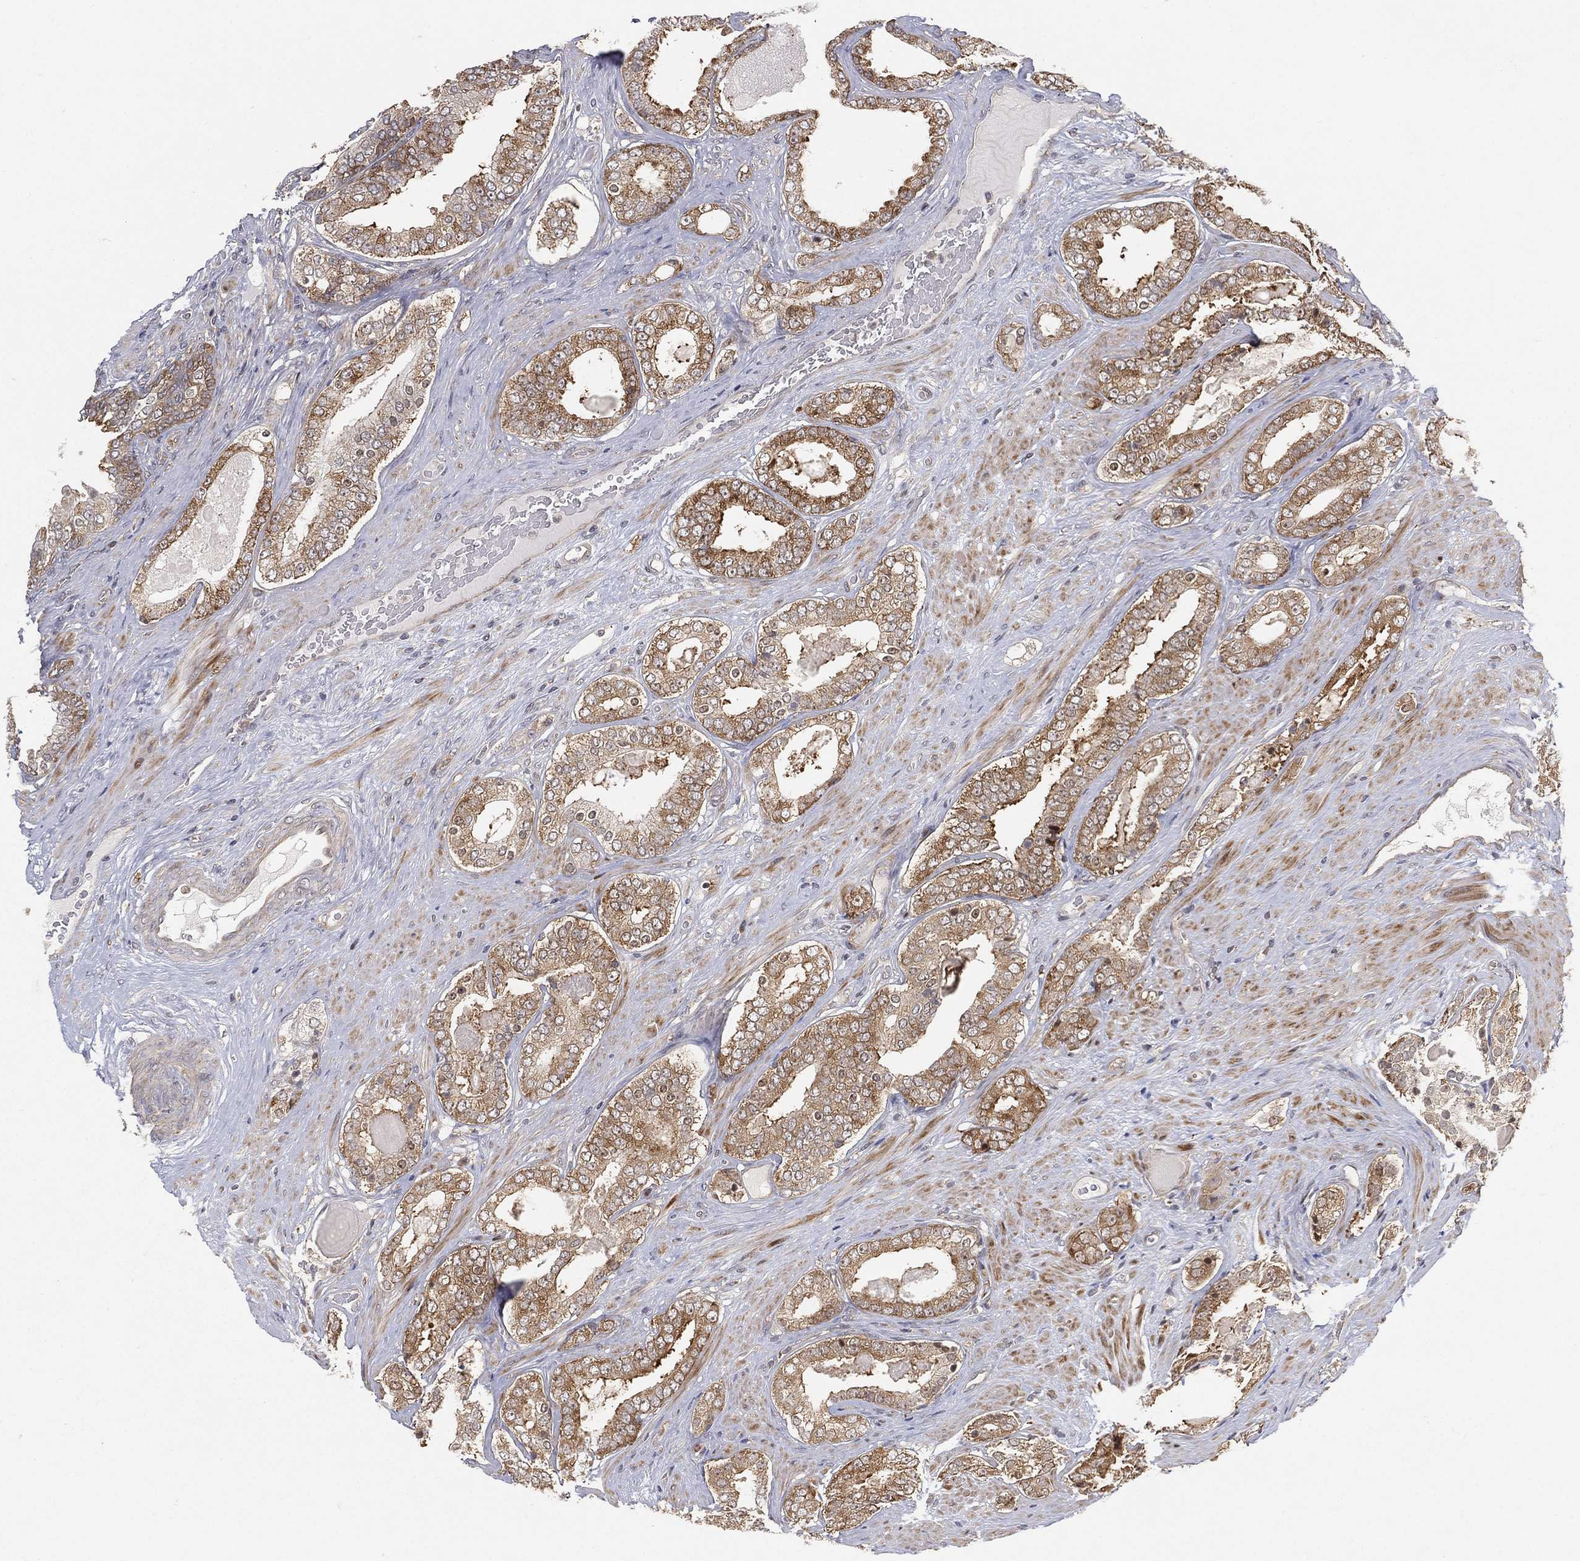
{"staining": {"intensity": "moderate", "quantity": ">75%", "location": "cytoplasmic/membranous"}, "tissue": "prostate cancer", "cell_type": "Tumor cells", "image_type": "cancer", "snomed": [{"axis": "morphology", "description": "Adenocarcinoma, Low grade"}, {"axis": "topography", "description": "Prostate and seminal vesicle, NOS"}], "caption": "Moderate cytoplasmic/membranous protein staining is seen in approximately >75% of tumor cells in prostate cancer (low-grade adenocarcinoma). The protein is shown in brown color, while the nuclei are stained blue.", "gene": "TMTC4", "patient": {"sex": "male", "age": 61}}